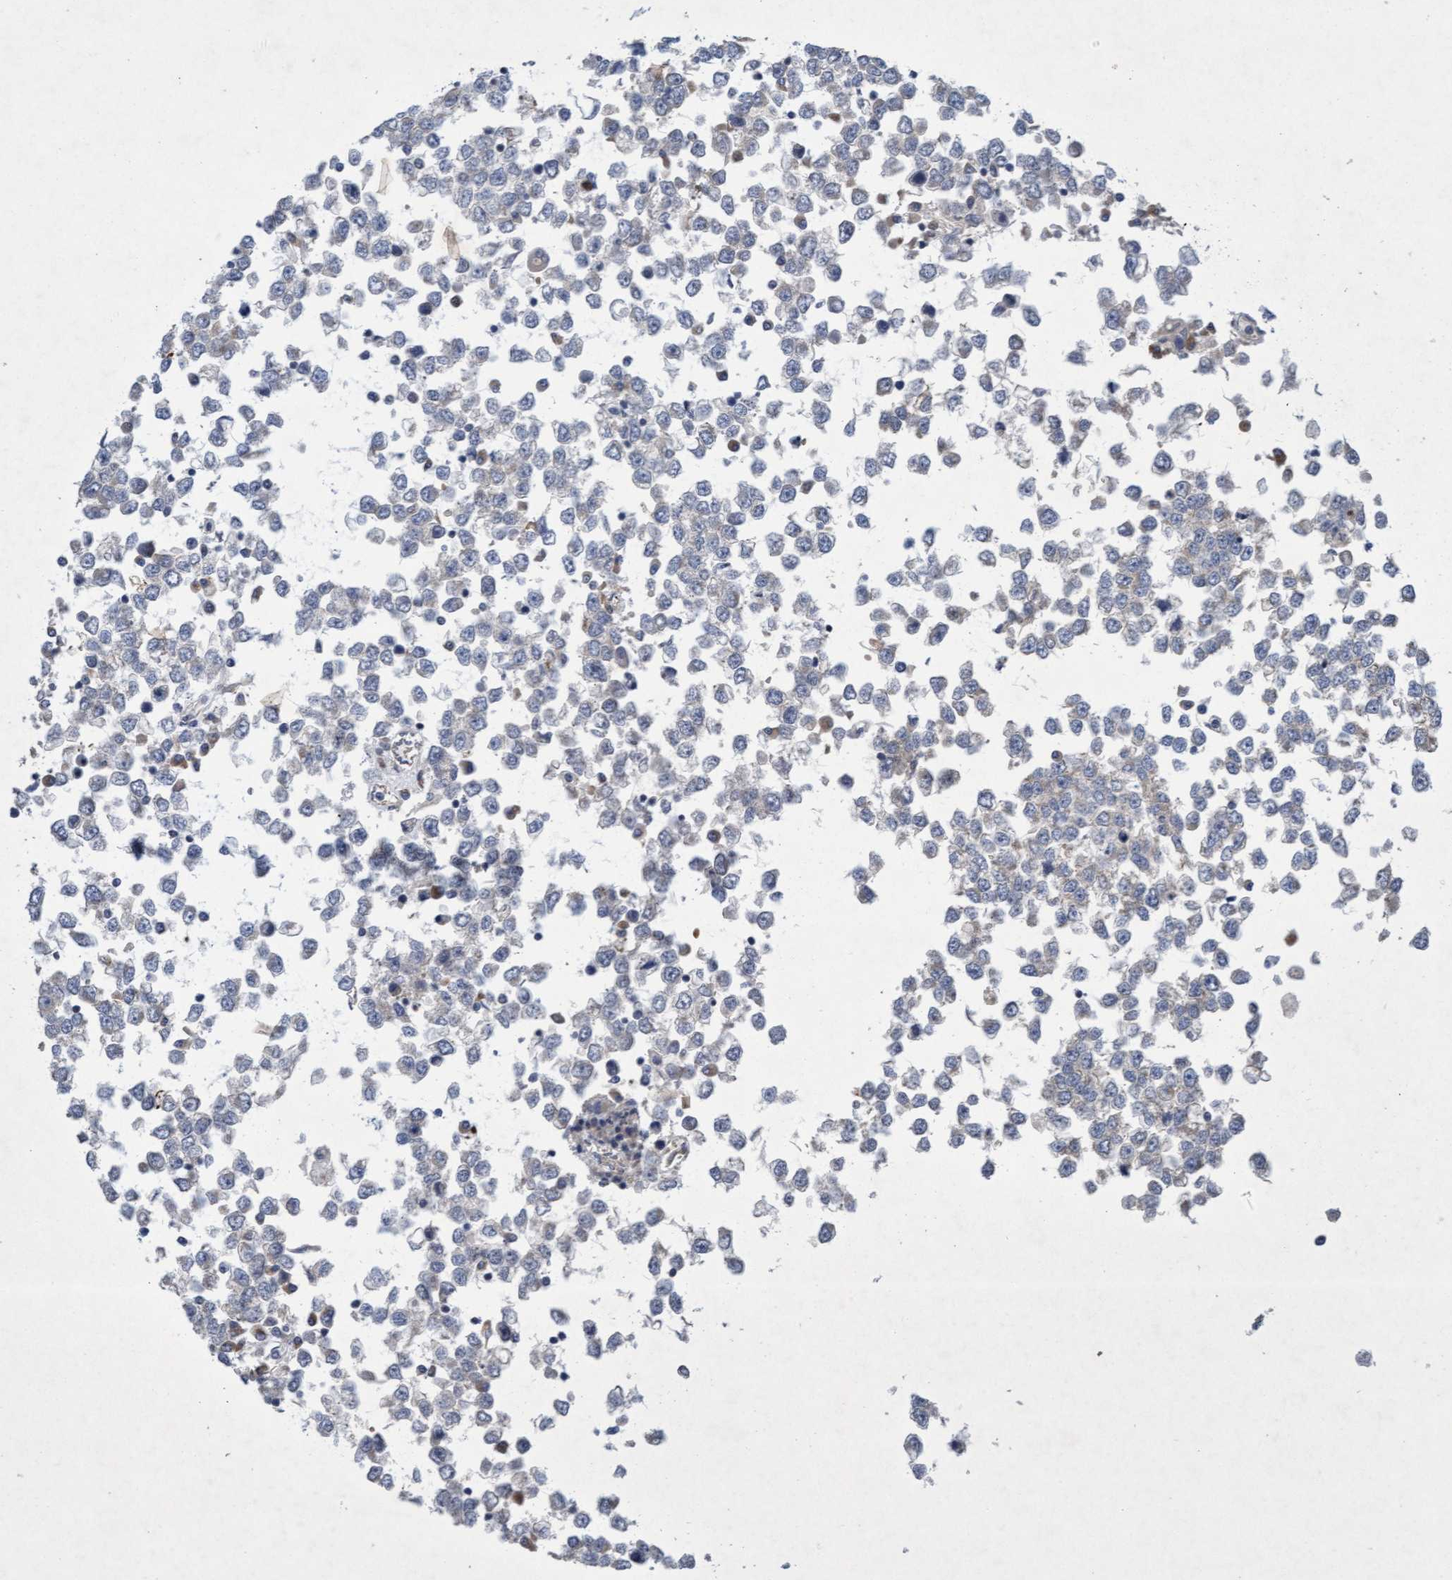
{"staining": {"intensity": "negative", "quantity": "none", "location": "none"}, "tissue": "testis cancer", "cell_type": "Tumor cells", "image_type": "cancer", "snomed": [{"axis": "morphology", "description": "Seminoma, NOS"}, {"axis": "topography", "description": "Testis"}], "caption": "An immunohistochemistry photomicrograph of testis cancer (seminoma) is shown. There is no staining in tumor cells of testis cancer (seminoma).", "gene": "DDHD2", "patient": {"sex": "male", "age": 65}}